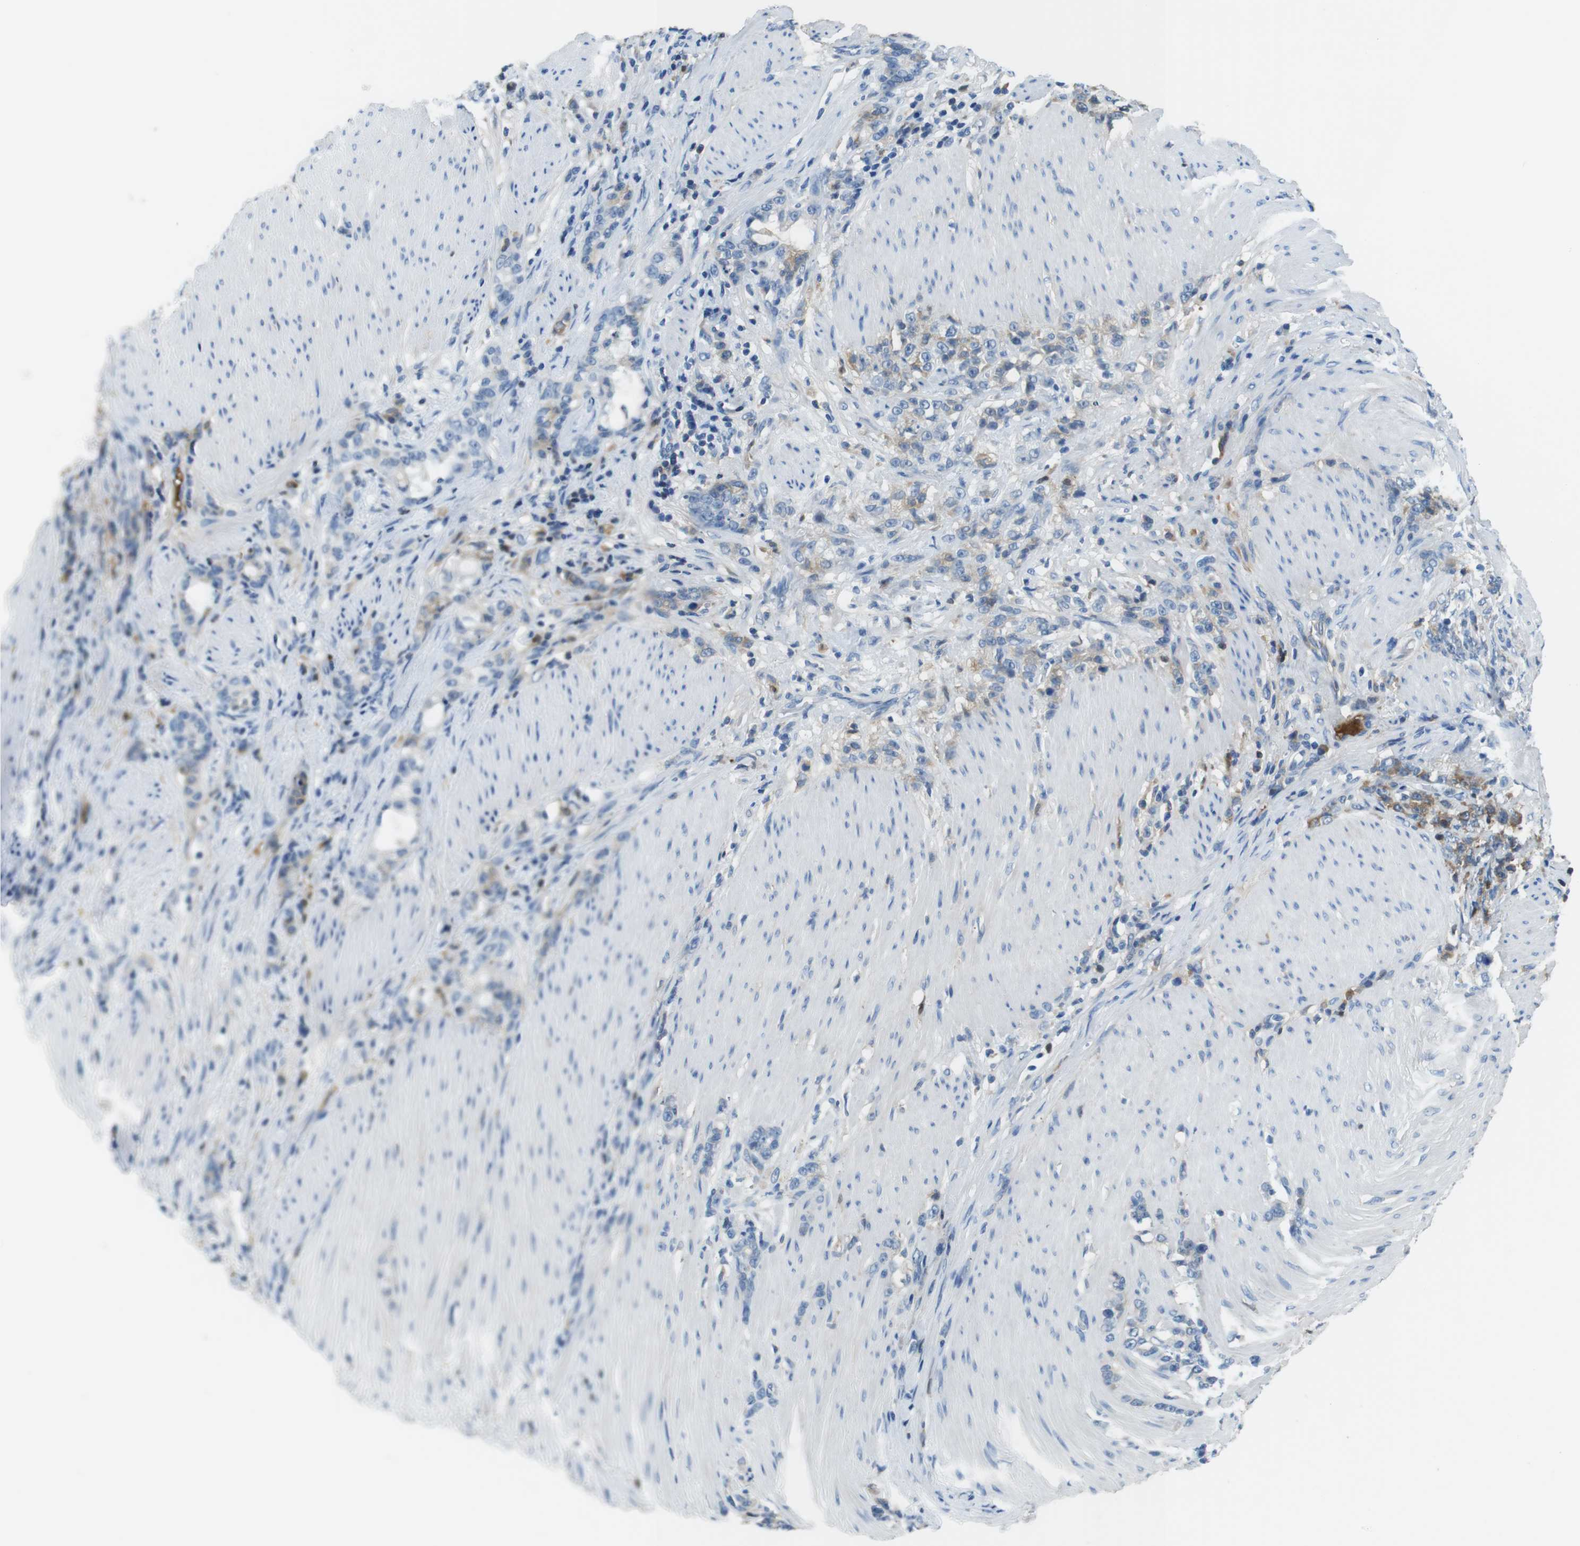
{"staining": {"intensity": "moderate", "quantity": "<25%", "location": "cytoplasmic/membranous"}, "tissue": "stomach cancer", "cell_type": "Tumor cells", "image_type": "cancer", "snomed": [{"axis": "morphology", "description": "Adenocarcinoma, NOS"}, {"axis": "topography", "description": "Stomach, lower"}], "caption": "About <25% of tumor cells in human stomach cancer (adenocarcinoma) demonstrate moderate cytoplasmic/membranous protein staining as visualized by brown immunohistochemical staining.", "gene": "TMPRSS15", "patient": {"sex": "male", "age": 88}}